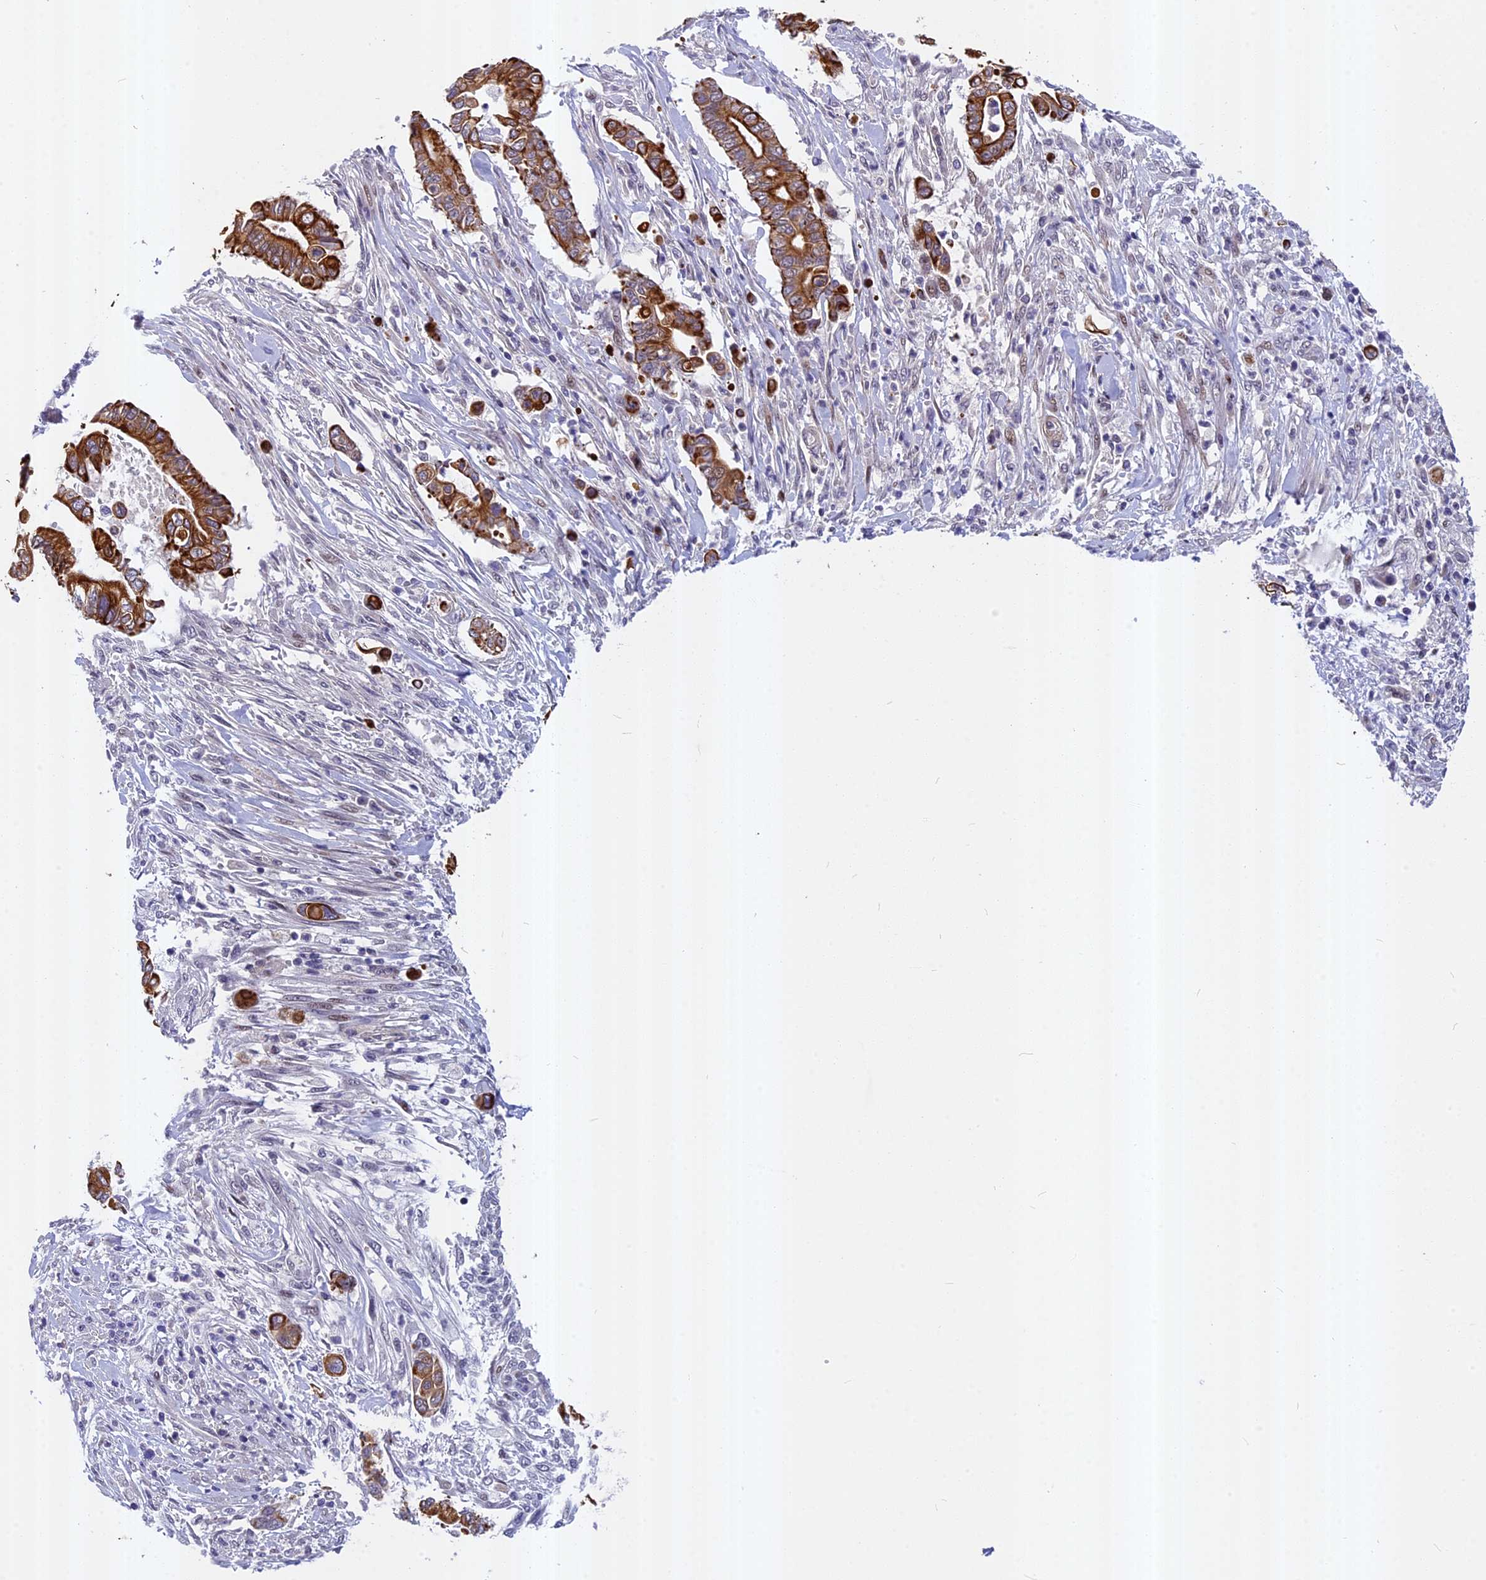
{"staining": {"intensity": "strong", "quantity": ">75%", "location": "cytoplasmic/membranous"}, "tissue": "pancreatic cancer", "cell_type": "Tumor cells", "image_type": "cancer", "snomed": [{"axis": "morphology", "description": "Adenocarcinoma, NOS"}, {"axis": "topography", "description": "Pancreas"}], "caption": "About >75% of tumor cells in human adenocarcinoma (pancreatic) demonstrate strong cytoplasmic/membranous protein staining as visualized by brown immunohistochemical staining.", "gene": "ANKRD34B", "patient": {"sex": "male", "age": 68}}